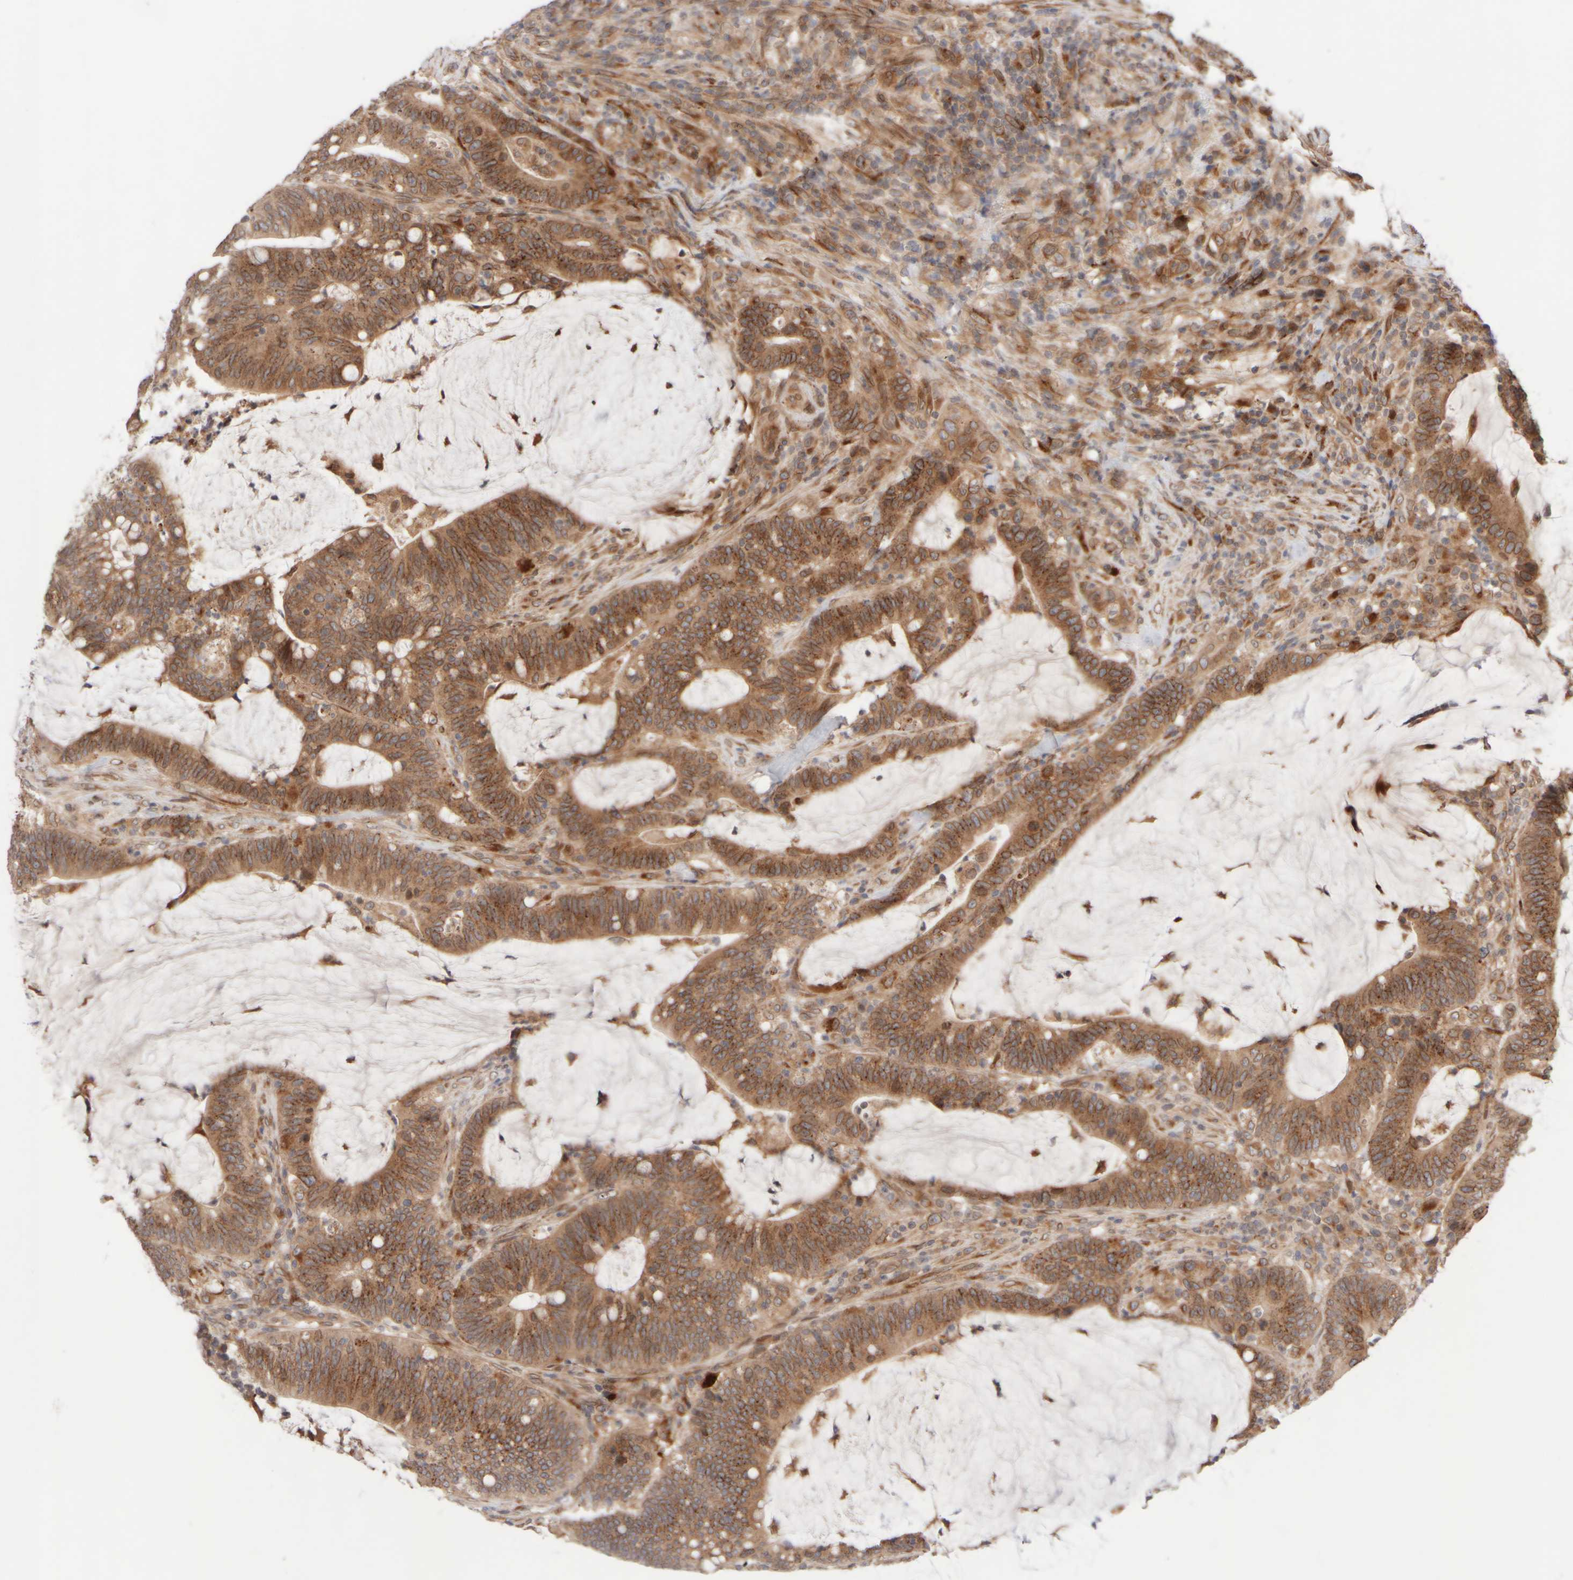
{"staining": {"intensity": "strong", "quantity": ">75%", "location": "cytoplasmic/membranous"}, "tissue": "colorectal cancer", "cell_type": "Tumor cells", "image_type": "cancer", "snomed": [{"axis": "morphology", "description": "Adenocarcinoma, NOS"}, {"axis": "topography", "description": "Colon"}], "caption": "Immunohistochemistry (IHC) image of human colorectal adenocarcinoma stained for a protein (brown), which exhibits high levels of strong cytoplasmic/membranous staining in approximately >75% of tumor cells.", "gene": "GCN1", "patient": {"sex": "female", "age": 66}}